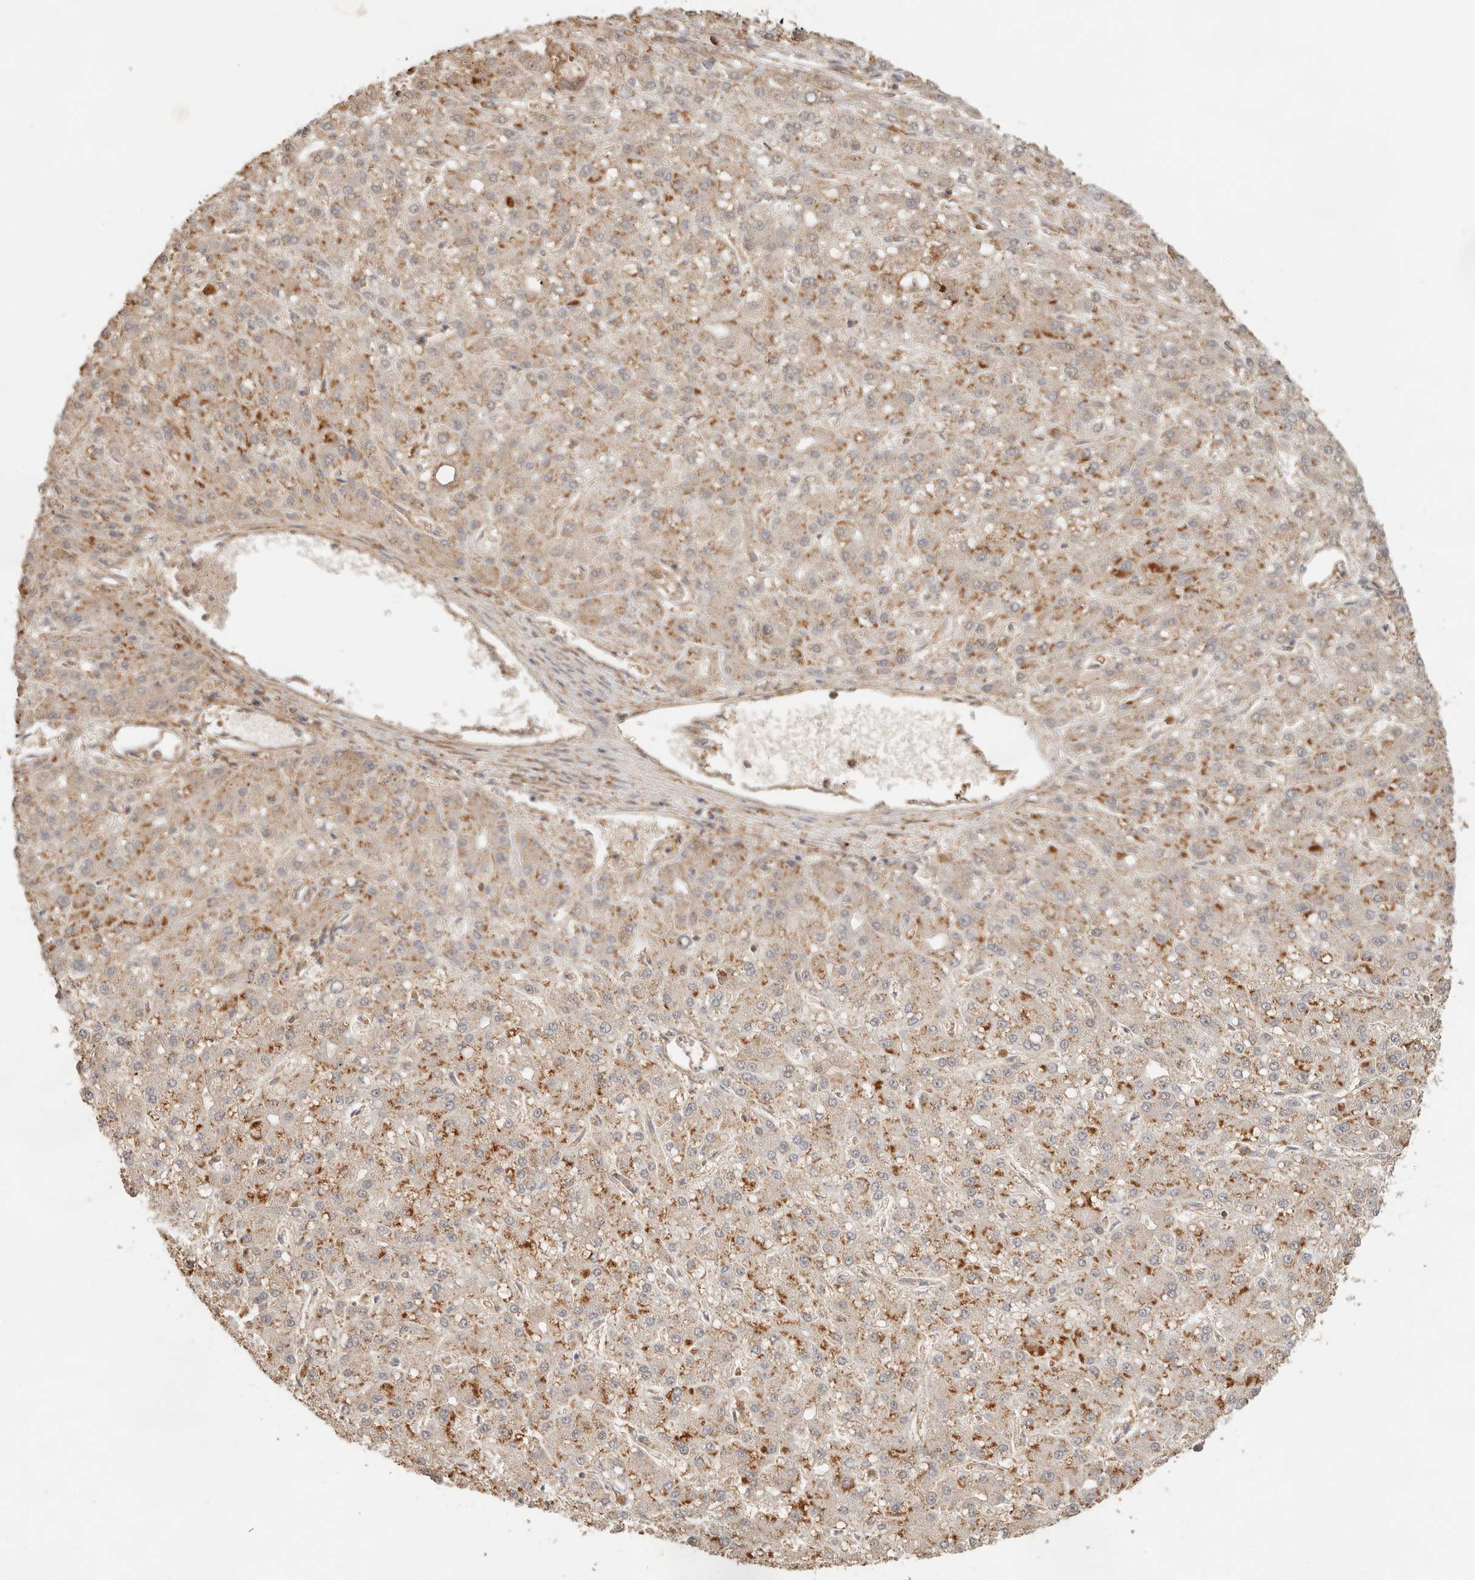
{"staining": {"intensity": "moderate", "quantity": ">75%", "location": "cytoplasmic/membranous"}, "tissue": "liver cancer", "cell_type": "Tumor cells", "image_type": "cancer", "snomed": [{"axis": "morphology", "description": "Carcinoma, Hepatocellular, NOS"}, {"axis": "topography", "description": "Liver"}], "caption": "Brown immunohistochemical staining in liver hepatocellular carcinoma exhibits moderate cytoplasmic/membranous staining in about >75% of tumor cells. The staining was performed using DAB (3,3'-diaminobenzidine), with brown indicating positive protein expression. Nuclei are stained blue with hematoxylin.", "gene": "HEXD", "patient": {"sex": "male", "age": 67}}